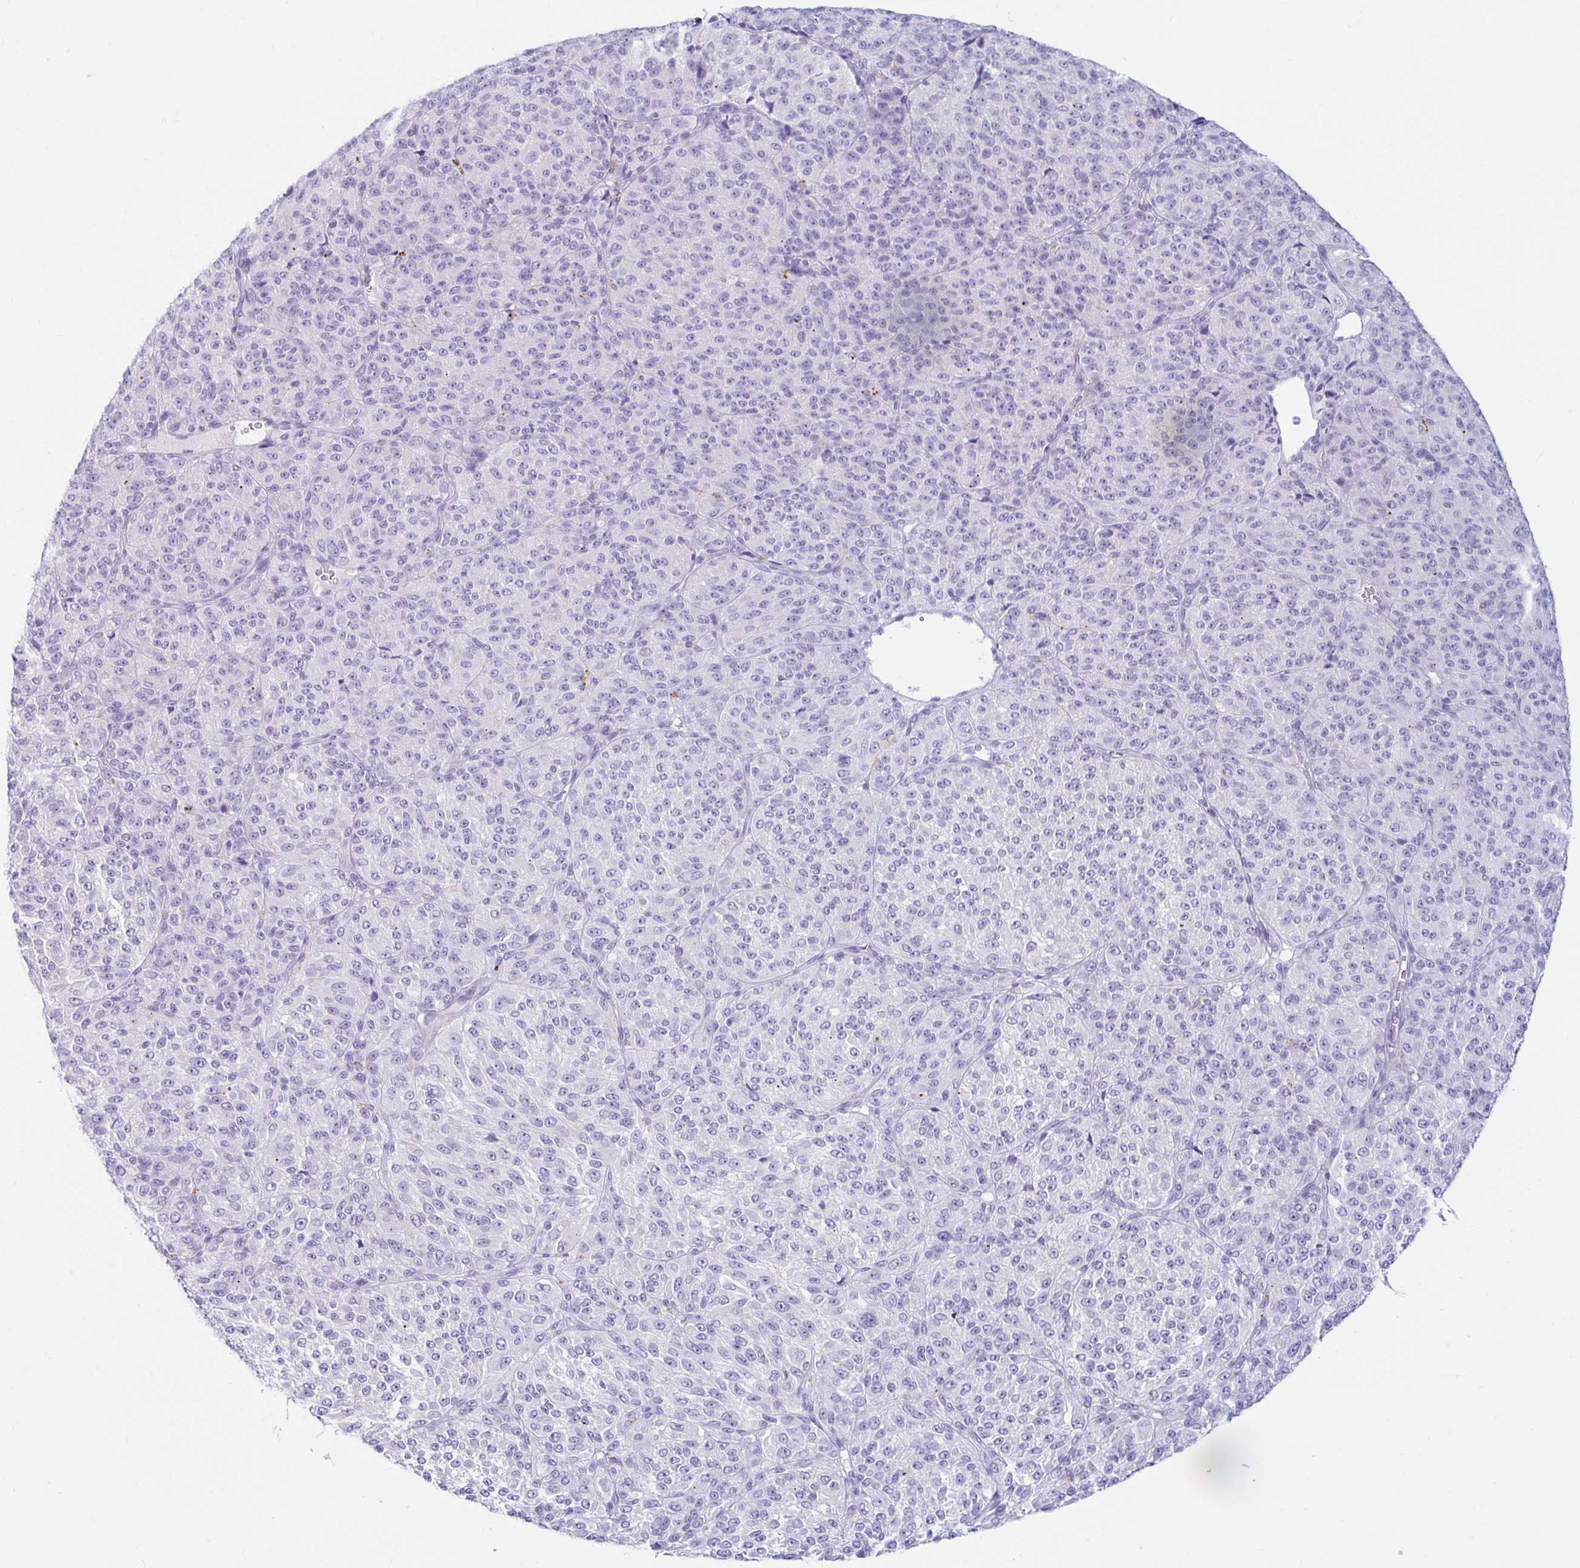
{"staining": {"intensity": "negative", "quantity": "none", "location": "none"}, "tissue": "melanoma", "cell_type": "Tumor cells", "image_type": "cancer", "snomed": [{"axis": "morphology", "description": "Malignant melanoma, Metastatic site"}, {"axis": "topography", "description": "Brain"}], "caption": "Tumor cells are negative for brown protein staining in melanoma.", "gene": "ERICH6", "patient": {"sex": "female", "age": 56}}